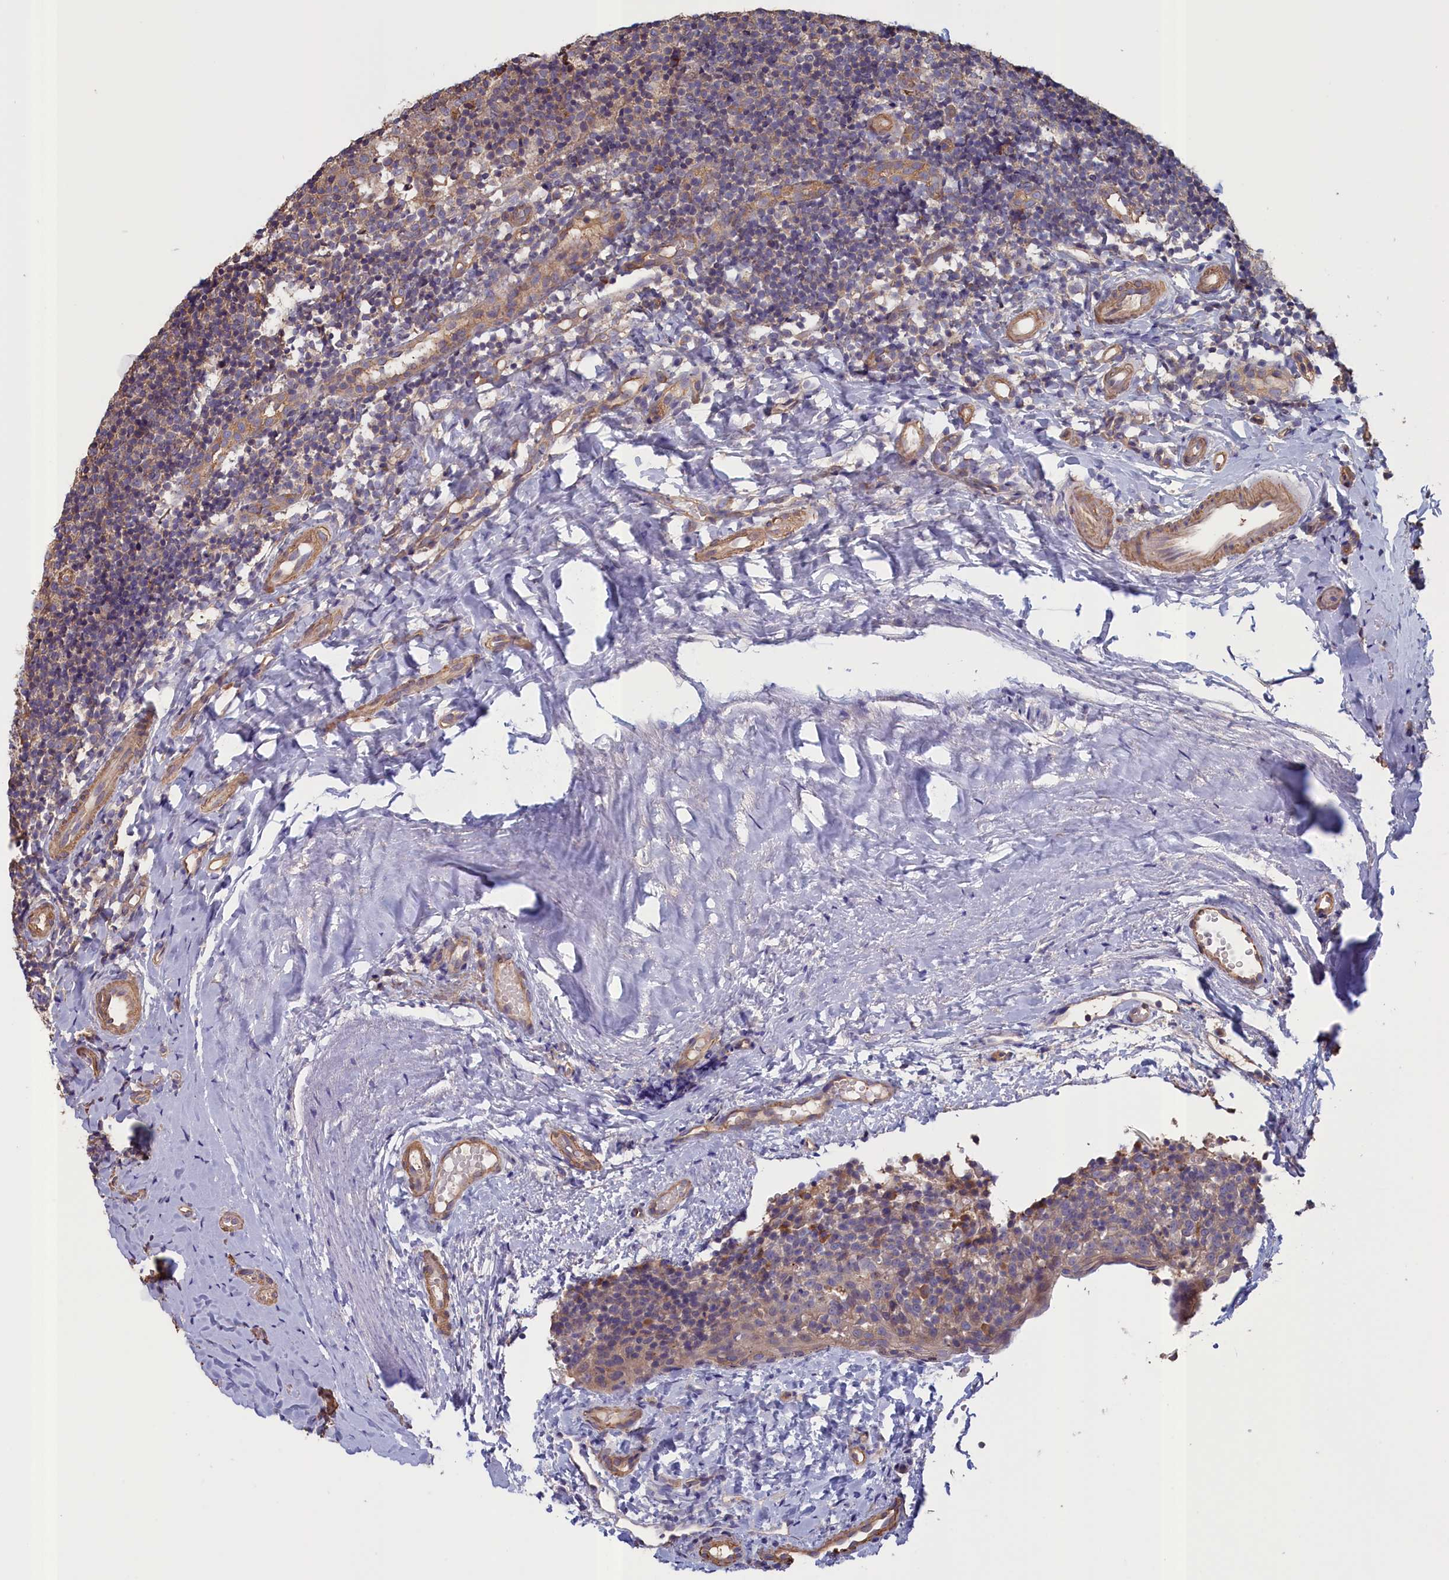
{"staining": {"intensity": "negative", "quantity": "none", "location": "none"}, "tissue": "tonsil", "cell_type": "Germinal center cells", "image_type": "normal", "snomed": [{"axis": "morphology", "description": "Normal tissue, NOS"}, {"axis": "topography", "description": "Tonsil"}], "caption": "Immunohistochemical staining of unremarkable tonsil reveals no significant staining in germinal center cells.", "gene": "ANKRD2", "patient": {"sex": "female", "age": 19}}